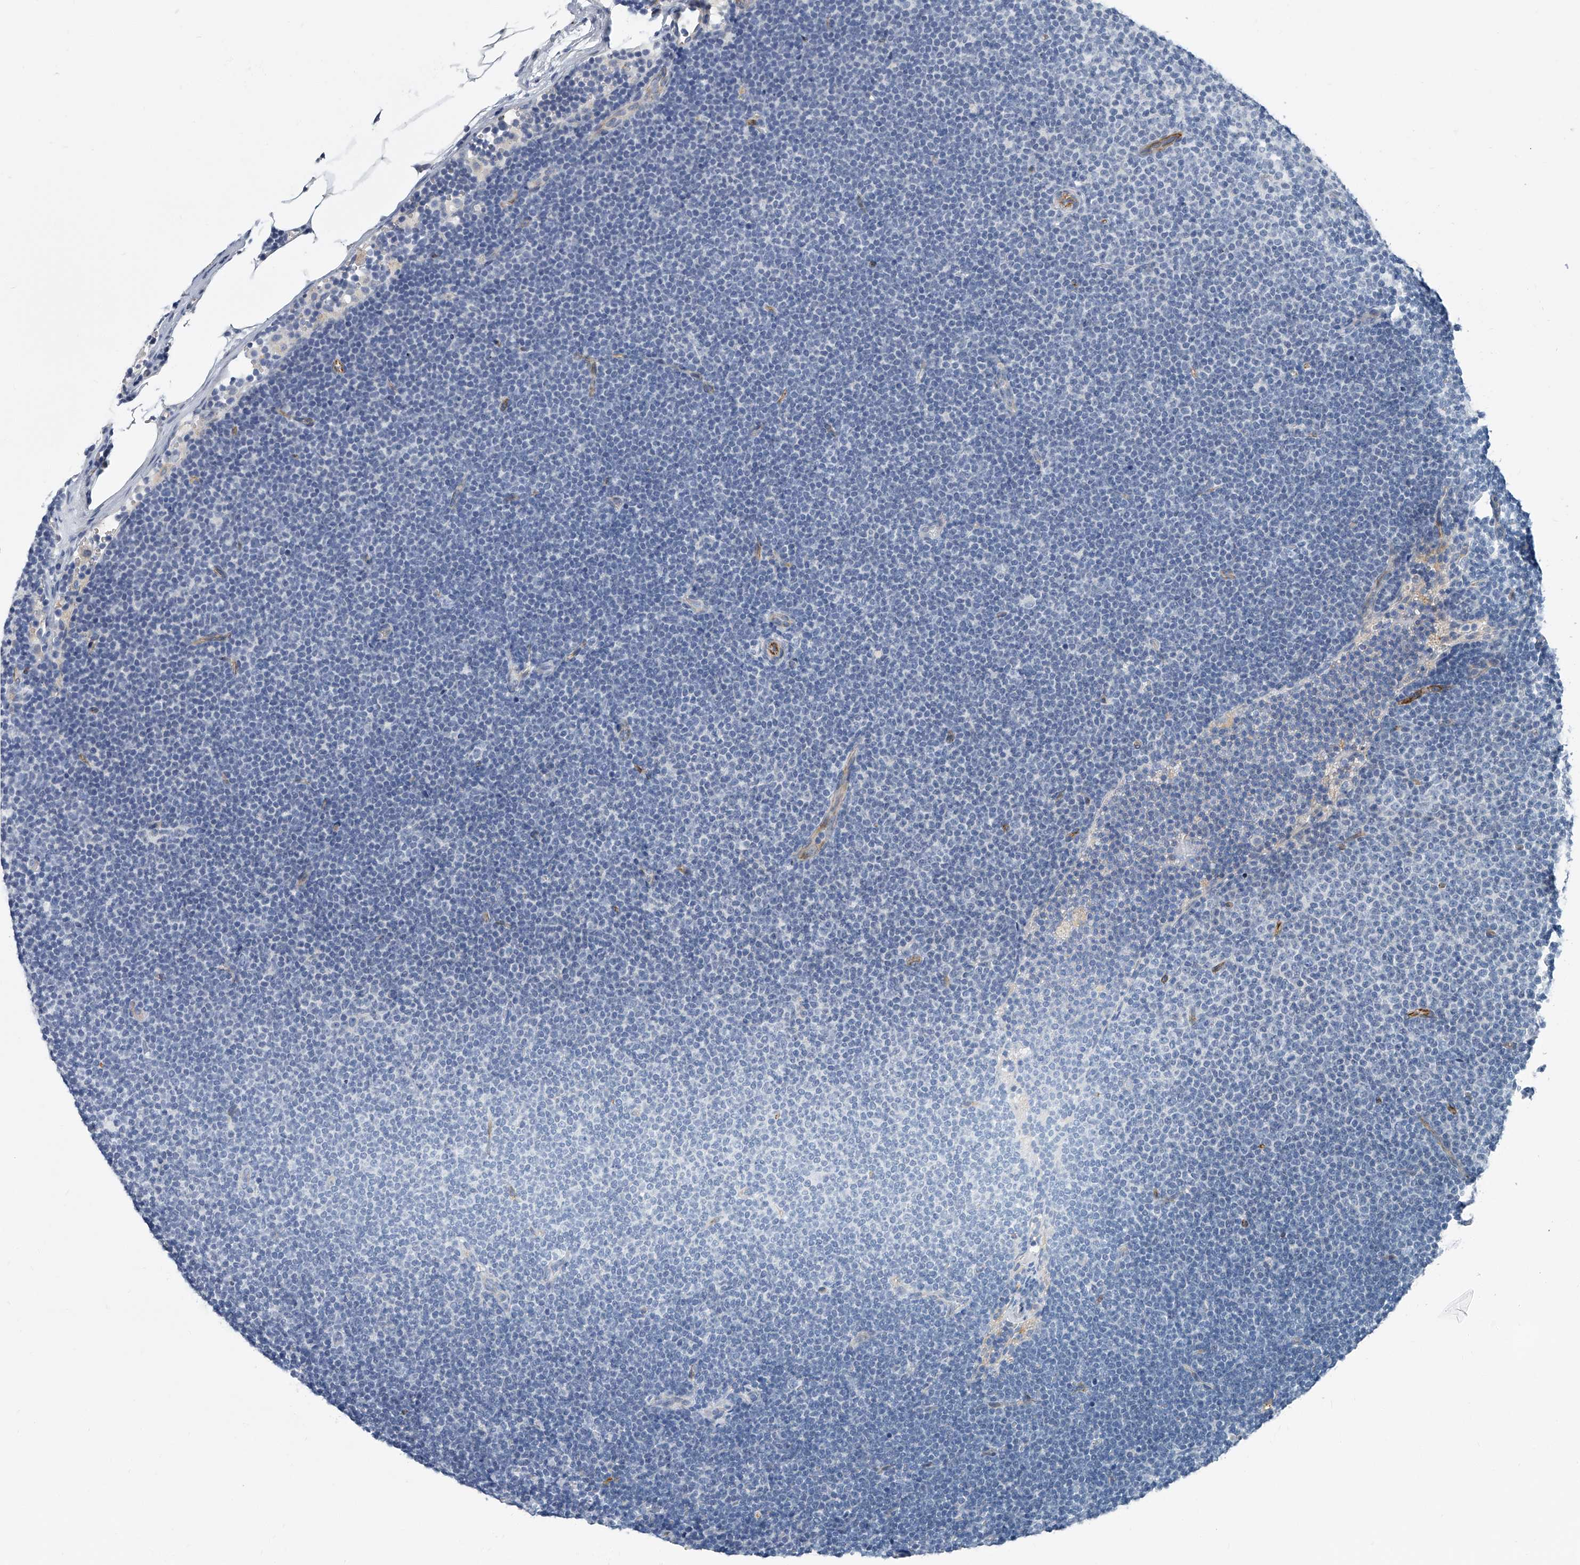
{"staining": {"intensity": "negative", "quantity": "none", "location": "none"}, "tissue": "lymphoma", "cell_type": "Tumor cells", "image_type": "cancer", "snomed": [{"axis": "morphology", "description": "Malignant lymphoma, non-Hodgkin's type, Low grade"}, {"axis": "topography", "description": "Lymph node"}], "caption": "DAB immunohistochemical staining of low-grade malignant lymphoma, non-Hodgkin's type exhibits no significant staining in tumor cells.", "gene": "KIRREL1", "patient": {"sex": "female", "age": 53}}